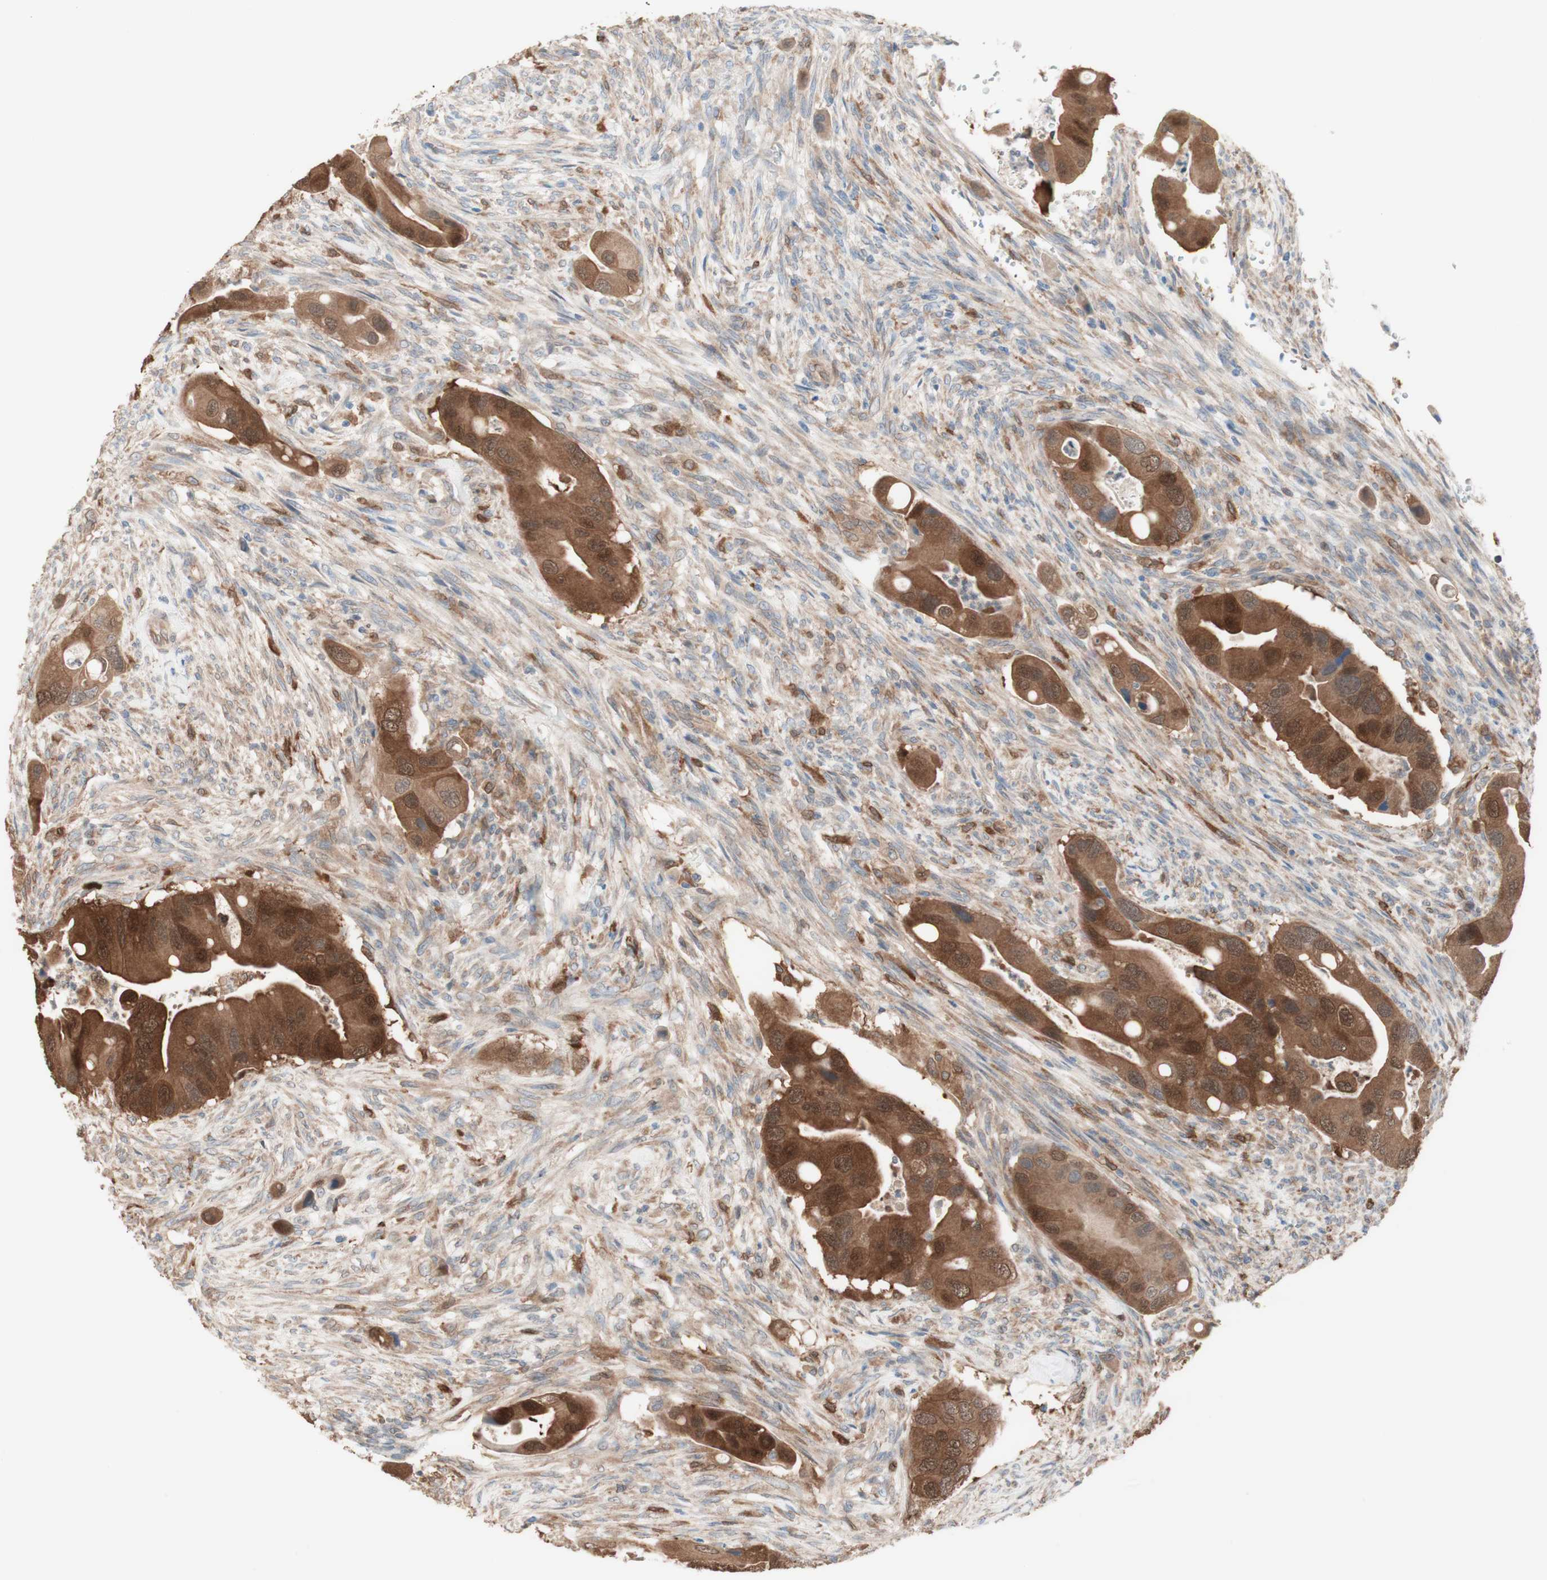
{"staining": {"intensity": "moderate", "quantity": ">75%", "location": "cytoplasmic/membranous,nuclear"}, "tissue": "colorectal cancer", "cell_type": "Tumor cells", "image_type": "cancer", "snomed": [{"axis": "morphology", "description": "Adenocarcinoma, NOS"}, {"axis": "topography", "description": "Rectum"}], "caption": "A brown stain highlights moderate cytoplasmic/membranous and nuclear staining of a protein in human adenocarcinoma (colorectal) tumor cells.", "gene": "COMT", "patient": {"sex": "female", "age": 57}}